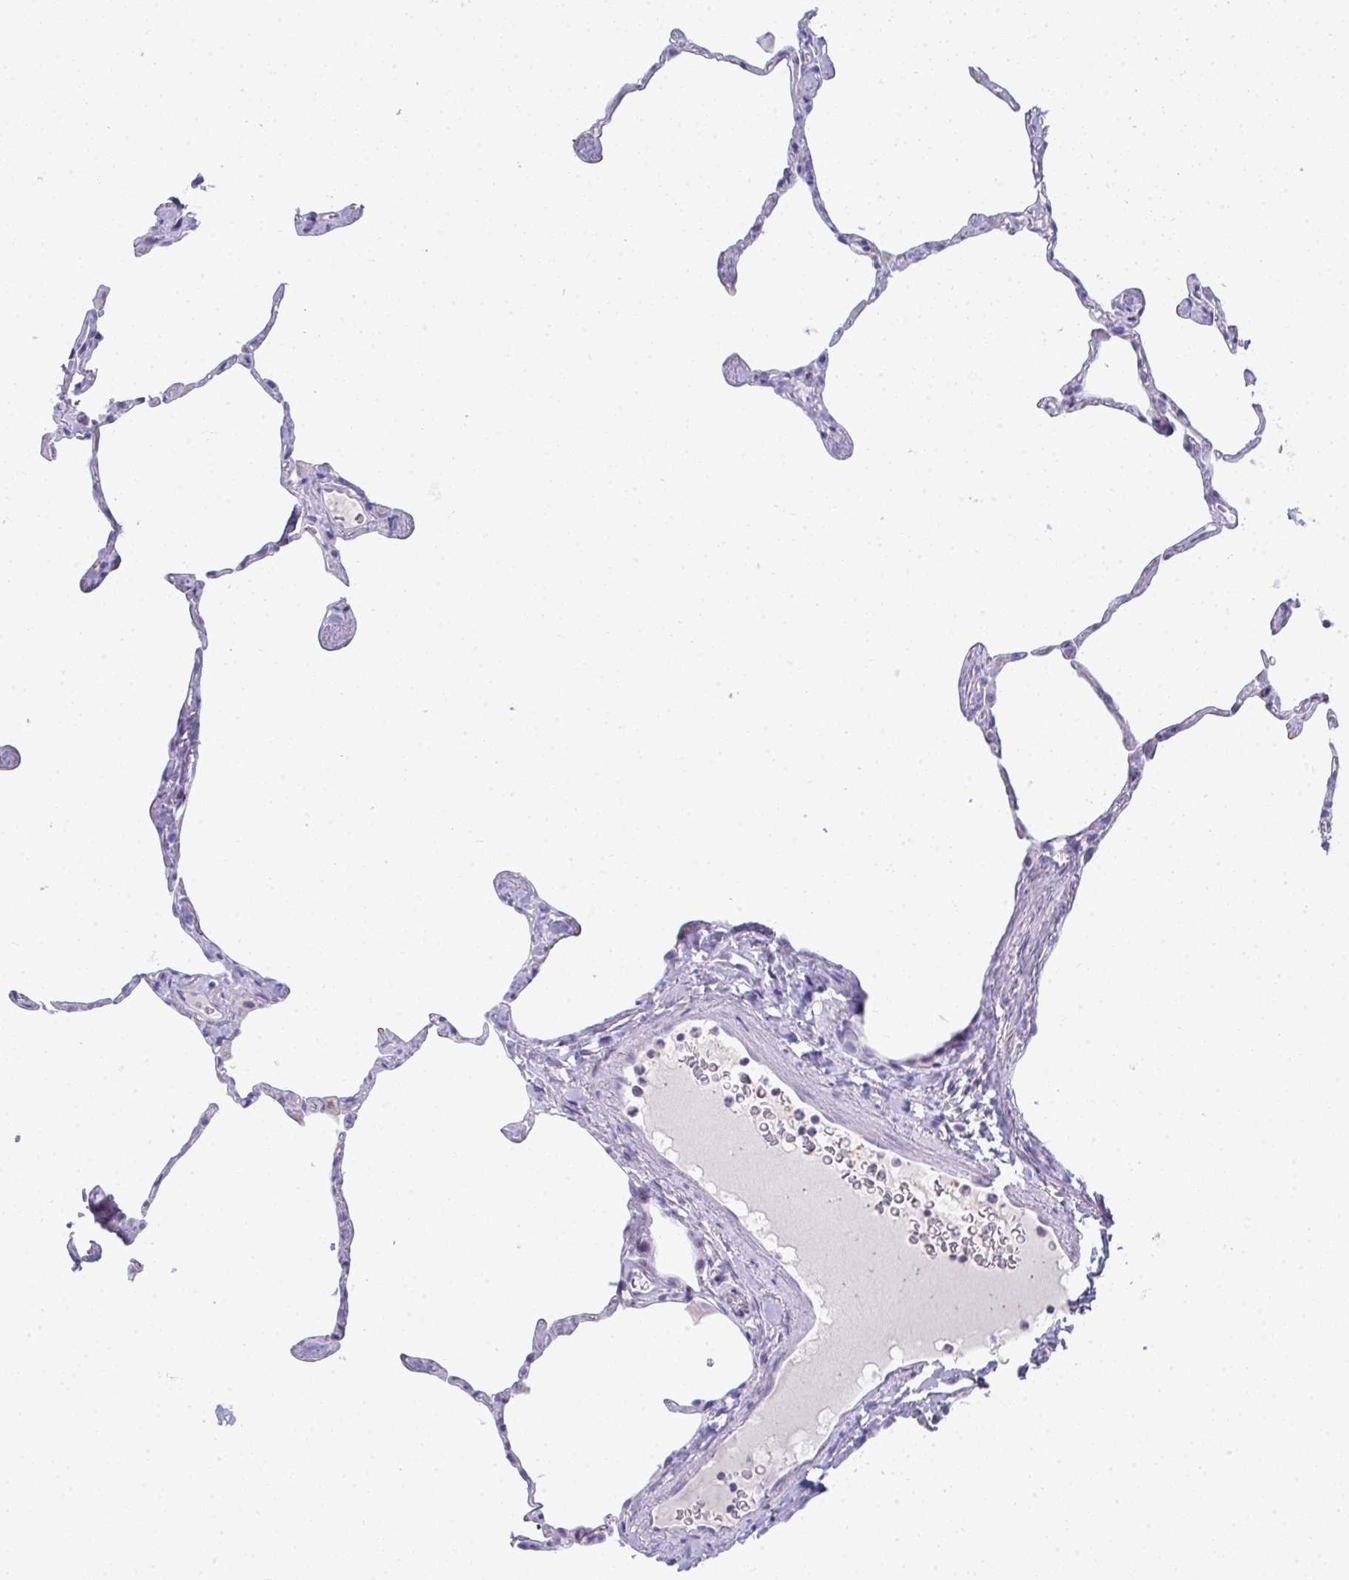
{"staining": {"intensity": "negative", "quantity": "none", "location": "none"}, "tissue": "lung", "cell_type": "Alveolar cells", "image_type": "normal", "snomed": [{"axis": "morphology", "description": "Normal tissue, NOS"}, {"axis": "topography", "description": "Lung"}], "caption": "IHC of normal lung reveals no staining in alveolar cells.", "gene": "TMEM82", "patient": {"sex": "male", "age": 65}}